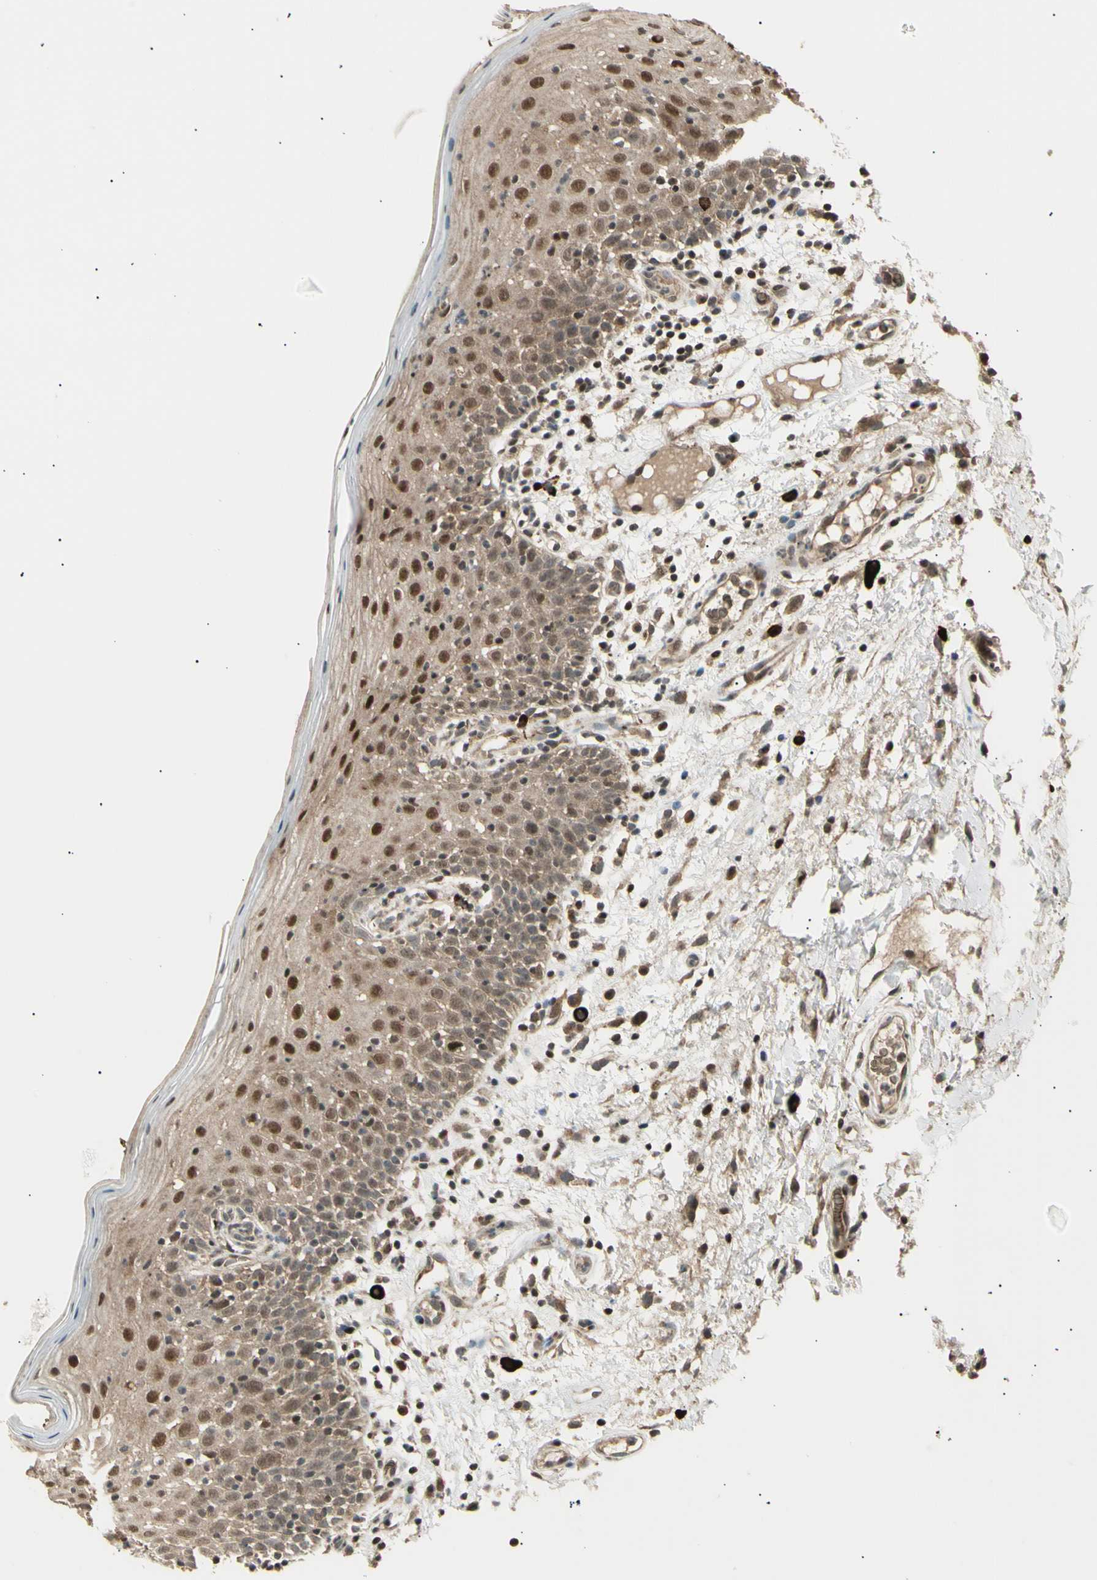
{"staining": {"intensity": "moderate", "quantity": ">75%", "location": "cytoplasmic/membranous,nuclear"}, "tissue": "oral mucosa", "cell_type": "Squamous epithelial cells", "image_type": "normal", "snomed": [{"axis": "morphology", "description": "Normal tissue, NOS"}, {"axis": "morphology", "description": "Squamous cell carcinoma, NOS"}, {"axis": "topography", "description": "Skeletal muscle"}, {"axis": "topography", "description": "Oral tissue"}], "caption": "An image of human oral mucosa stained for a protein exhibits moderate cytoplasmic/membranous,nuclear brown staining in squamous epithelial cells. (DAB IHC, brown staining for protein, blue staining for nuclei).", "gene": "NUAK2", "patient": {"sex": "male", "age": 71}}